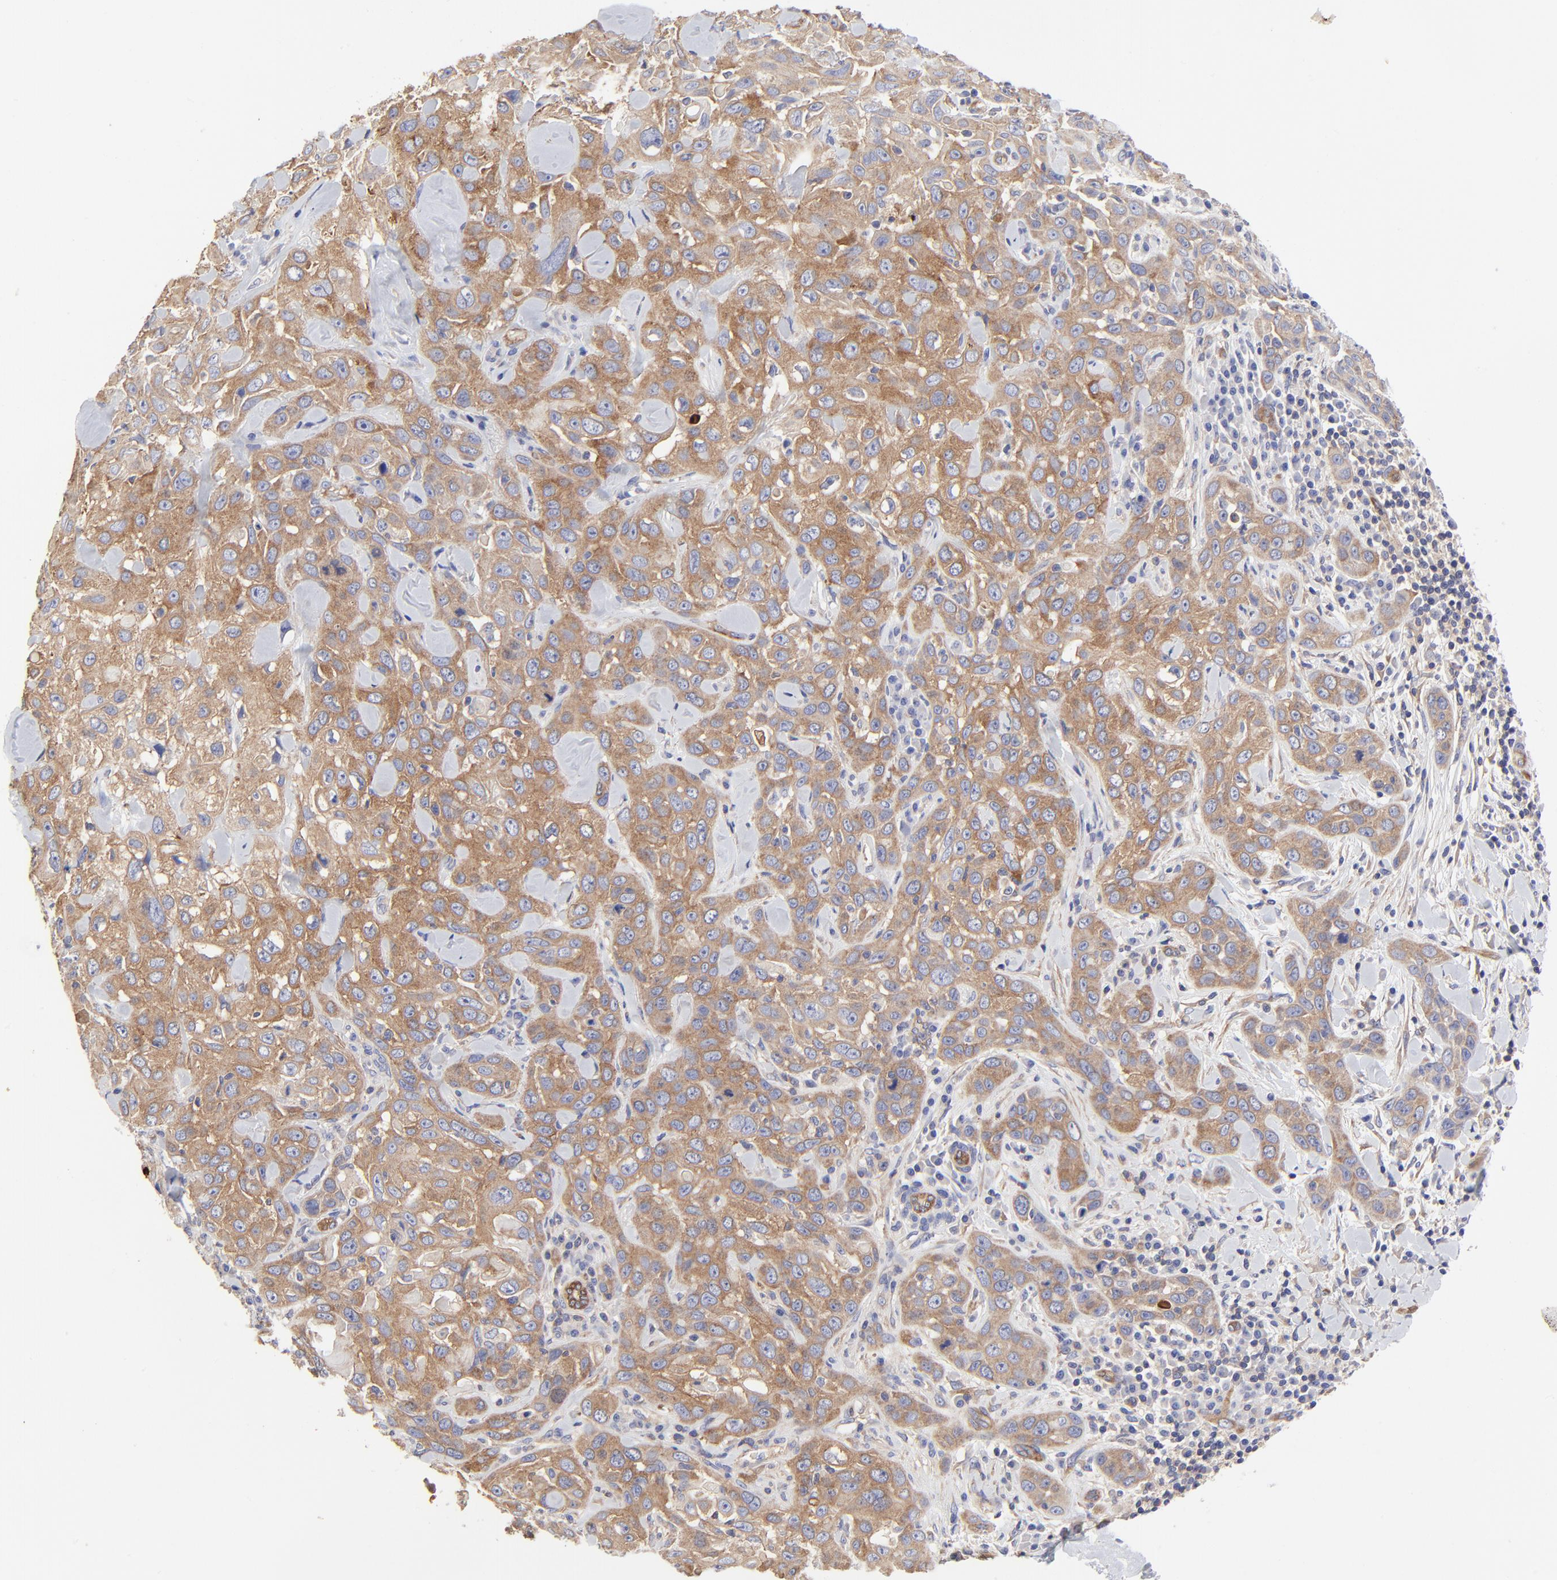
{"staining": {"intensity": "moderate", "quantity": ">75%", "location": "cytoplasmic/membranous"}, "tissue": "skin cancer", "cell_type": "Tumor cells", "image_type": "cancer", "snomed": [{"axis": "morphology", "description": "Squamous cell carcinoma, NOS"}, {"axis": "topography", "description": "Skin"}], "caption": "Squamous cell carcinoma (skin) stained with IHC displays moderate cytoplasmic/membranous positivity in about >75% of tumor cells.", "gene": "SULF2", "patient": {"sex": "male", "age": 84}}